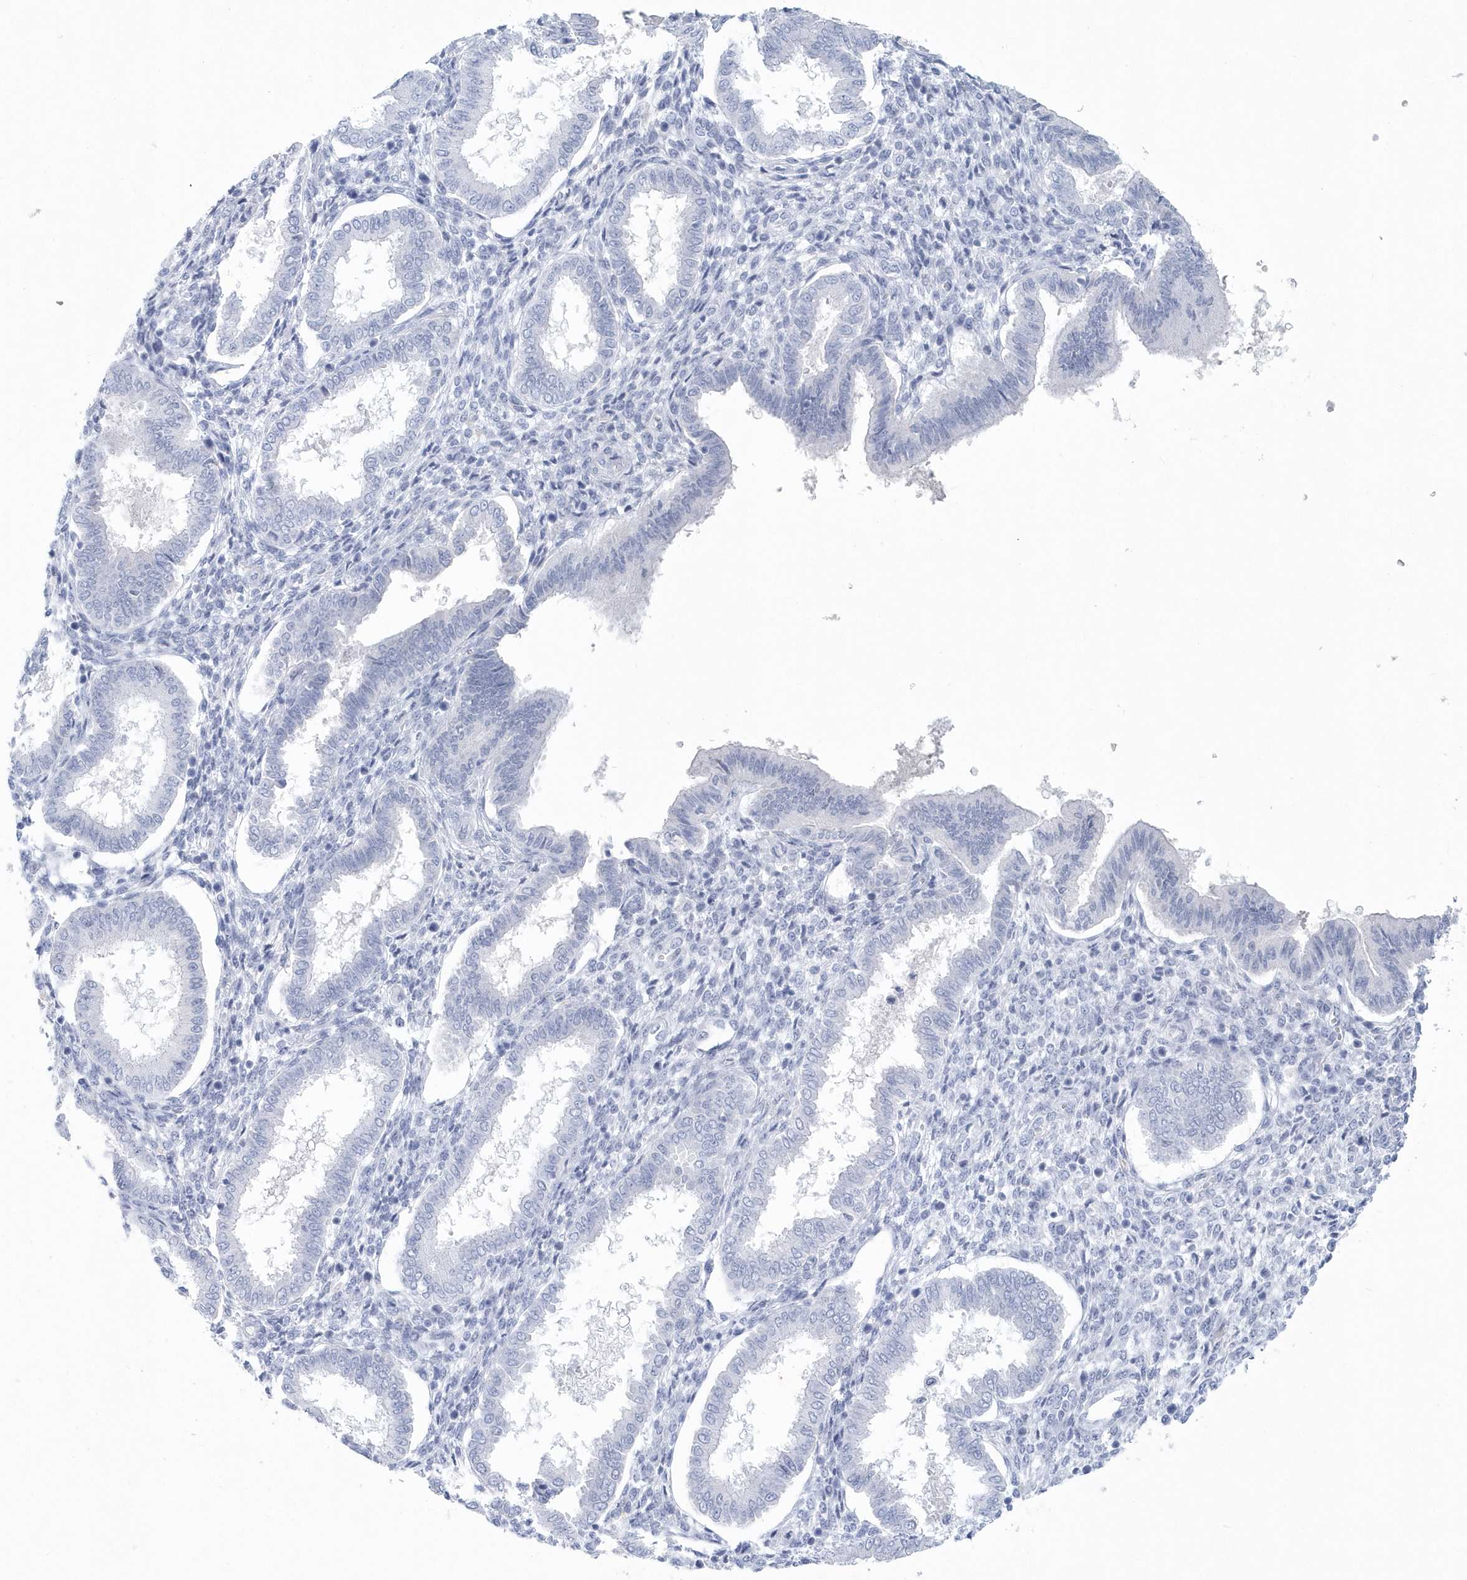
{"staining": {"intensity": "negative", "quantity": "none", "location": "none"}, "tissue": "endometrium", "cell_type": "Cells in endometrial stroma", "image_type": "normal", "snomed": [{"axis": "morphology", "description": "Normal tissue, NOS"}, {"axis": "topography", "description": "Endometrium"}], "caption": "This is a photomicrograph of immunohistochemistry (IHC) staining of benign endometrium, which shows no staining in cells in endometrial stroma. (Stains: DAB IHC with hematoxylin counter stain, Microscopy: brightfield microscopy at high magnification).", "gene": "PTPRO", "patient": {"sex": "female", "age": 24}}